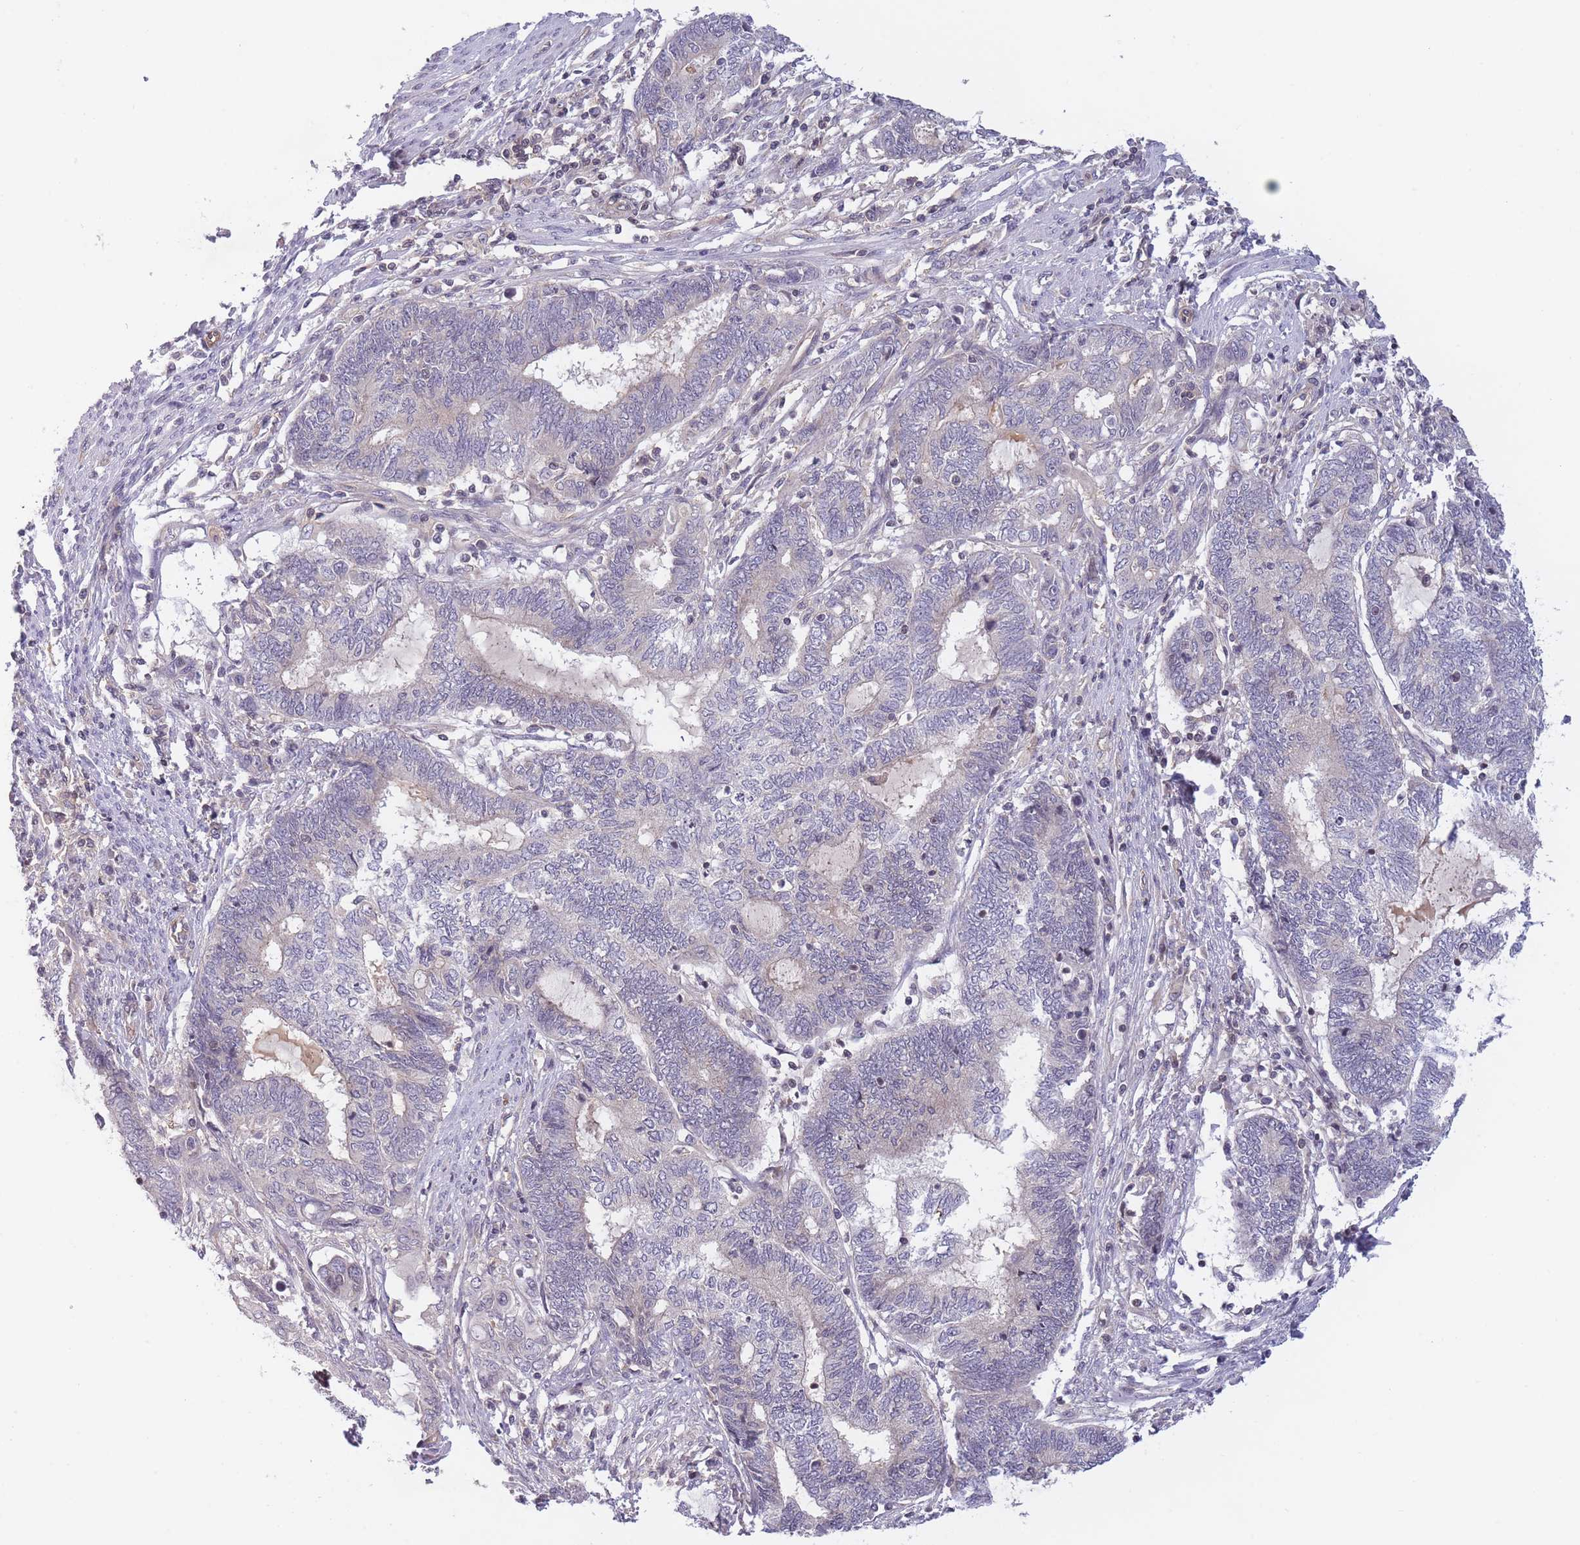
{"staining": {"intensity": "negative", "quantity": "none", "location": "none"}, "tissue": "endometrial cancer", "cell_type": "Tumor cells", "image_type": "cancer", "snomed": [{"axis": "morphology", "description": "Adenocarcinoma, NOS"}, {"axis": "topography", "description": "Uterus"}, {"axis": "topography", "description": "Endometrium"}], "caption": "DAB (3,3'-diaminobenzidine) immunohistochemical staining of endometrial adenocarcinoma demonstrates no significant positivity in tumor cells. (Stains: DAB IHC with hematoxylin counter stain, Microscopy: brightfield microscopy at high magnification).", "gene": "SLC35F5", "patient": {"sex": "female", "age": 70}}